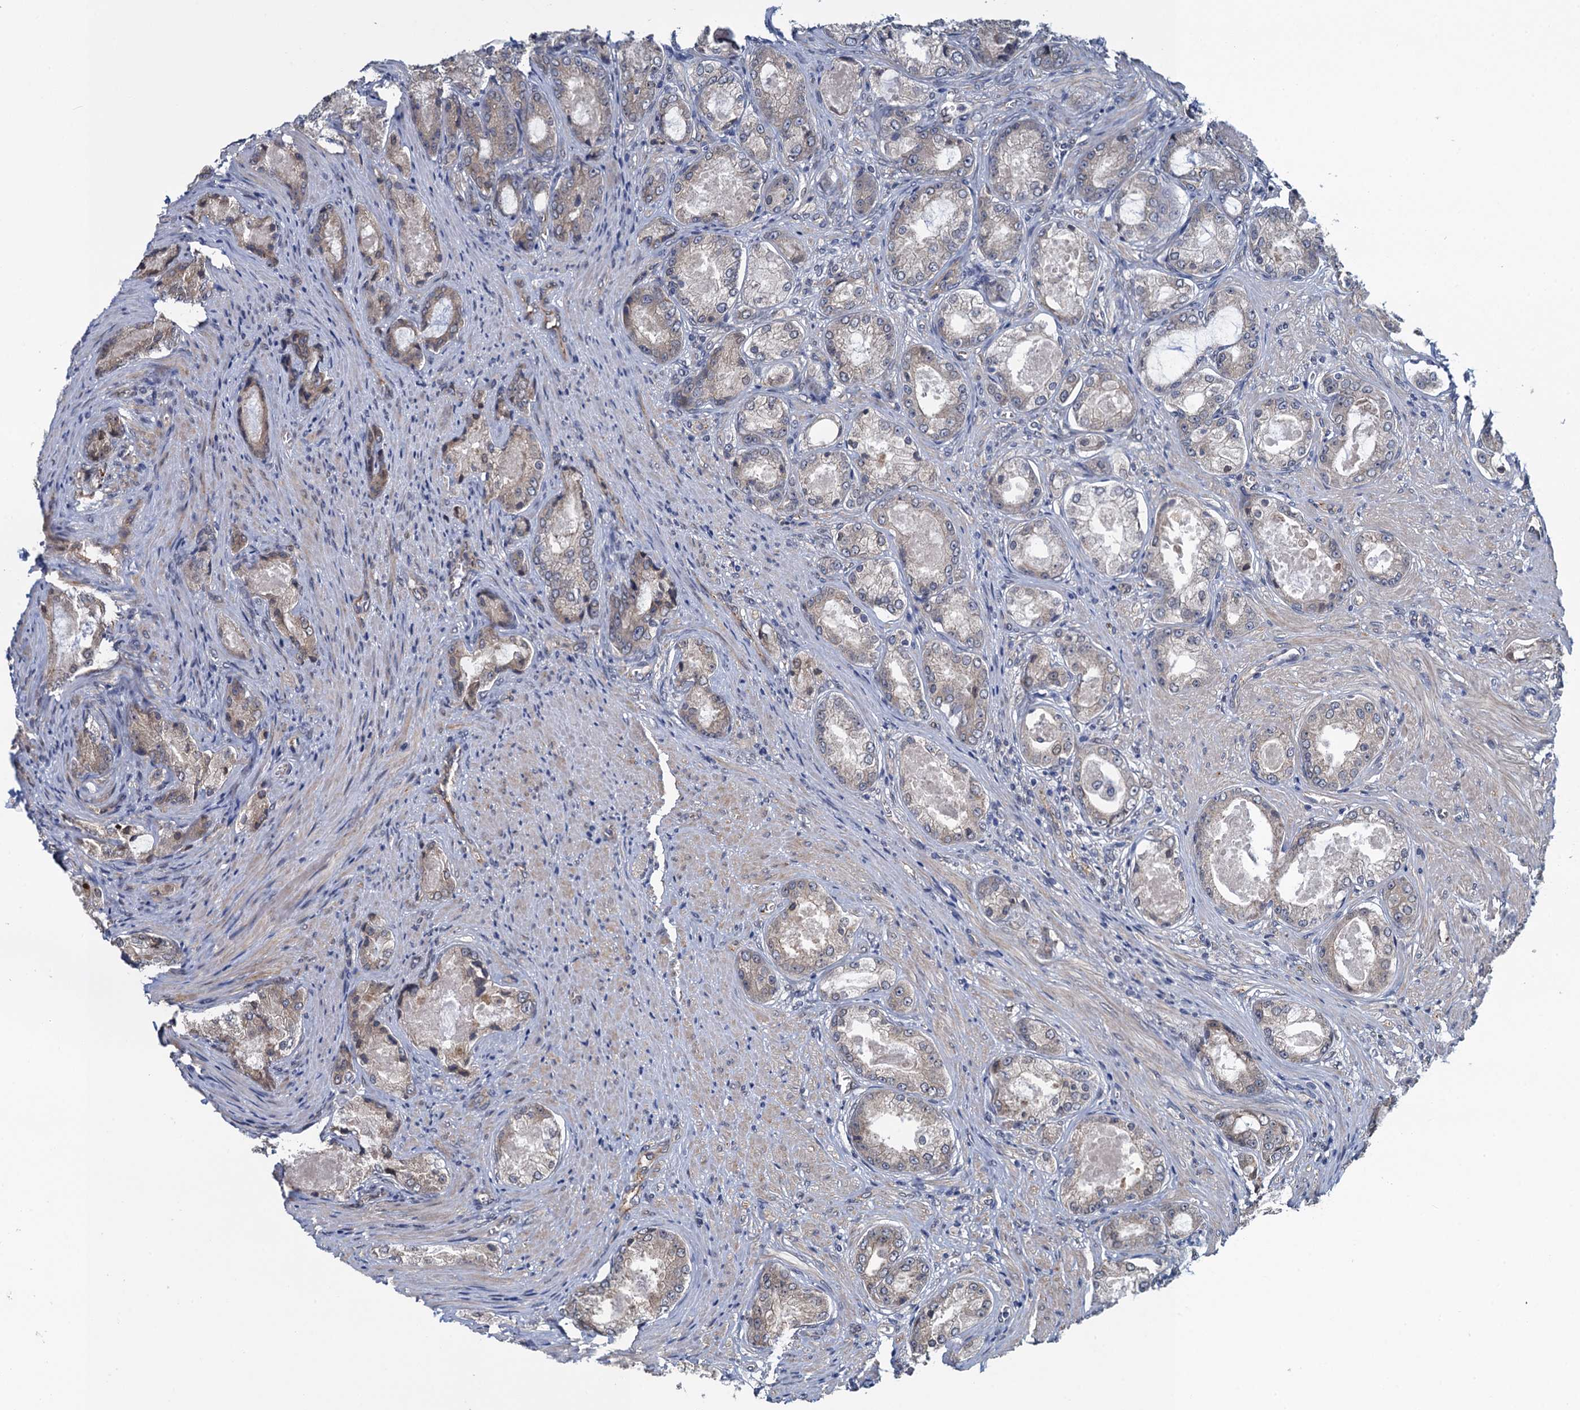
{"staining": {"intensity": "weak", "quantity": "<25%", "location": "cytoplasmic/membranous"}, "tissue": "prostate cancer", "cell_type": "Tumor cells", "image_type": "cancer", "snomed": [{"axis": "morphology", "description": "Adenocarcinoma, Low grade"}, {"axis": "topography", "description": "Prostate"}], "caption": "Immunohistochemistry (IHC) micrograph of neoplastic tissue: human prostate cancer stained with DAB (3,3'-diaminobenzidine) demonstrates no significant protein expression in tumor cells.", "gene": "EVX2", "patient": {"sex": "male", "age": 68}}